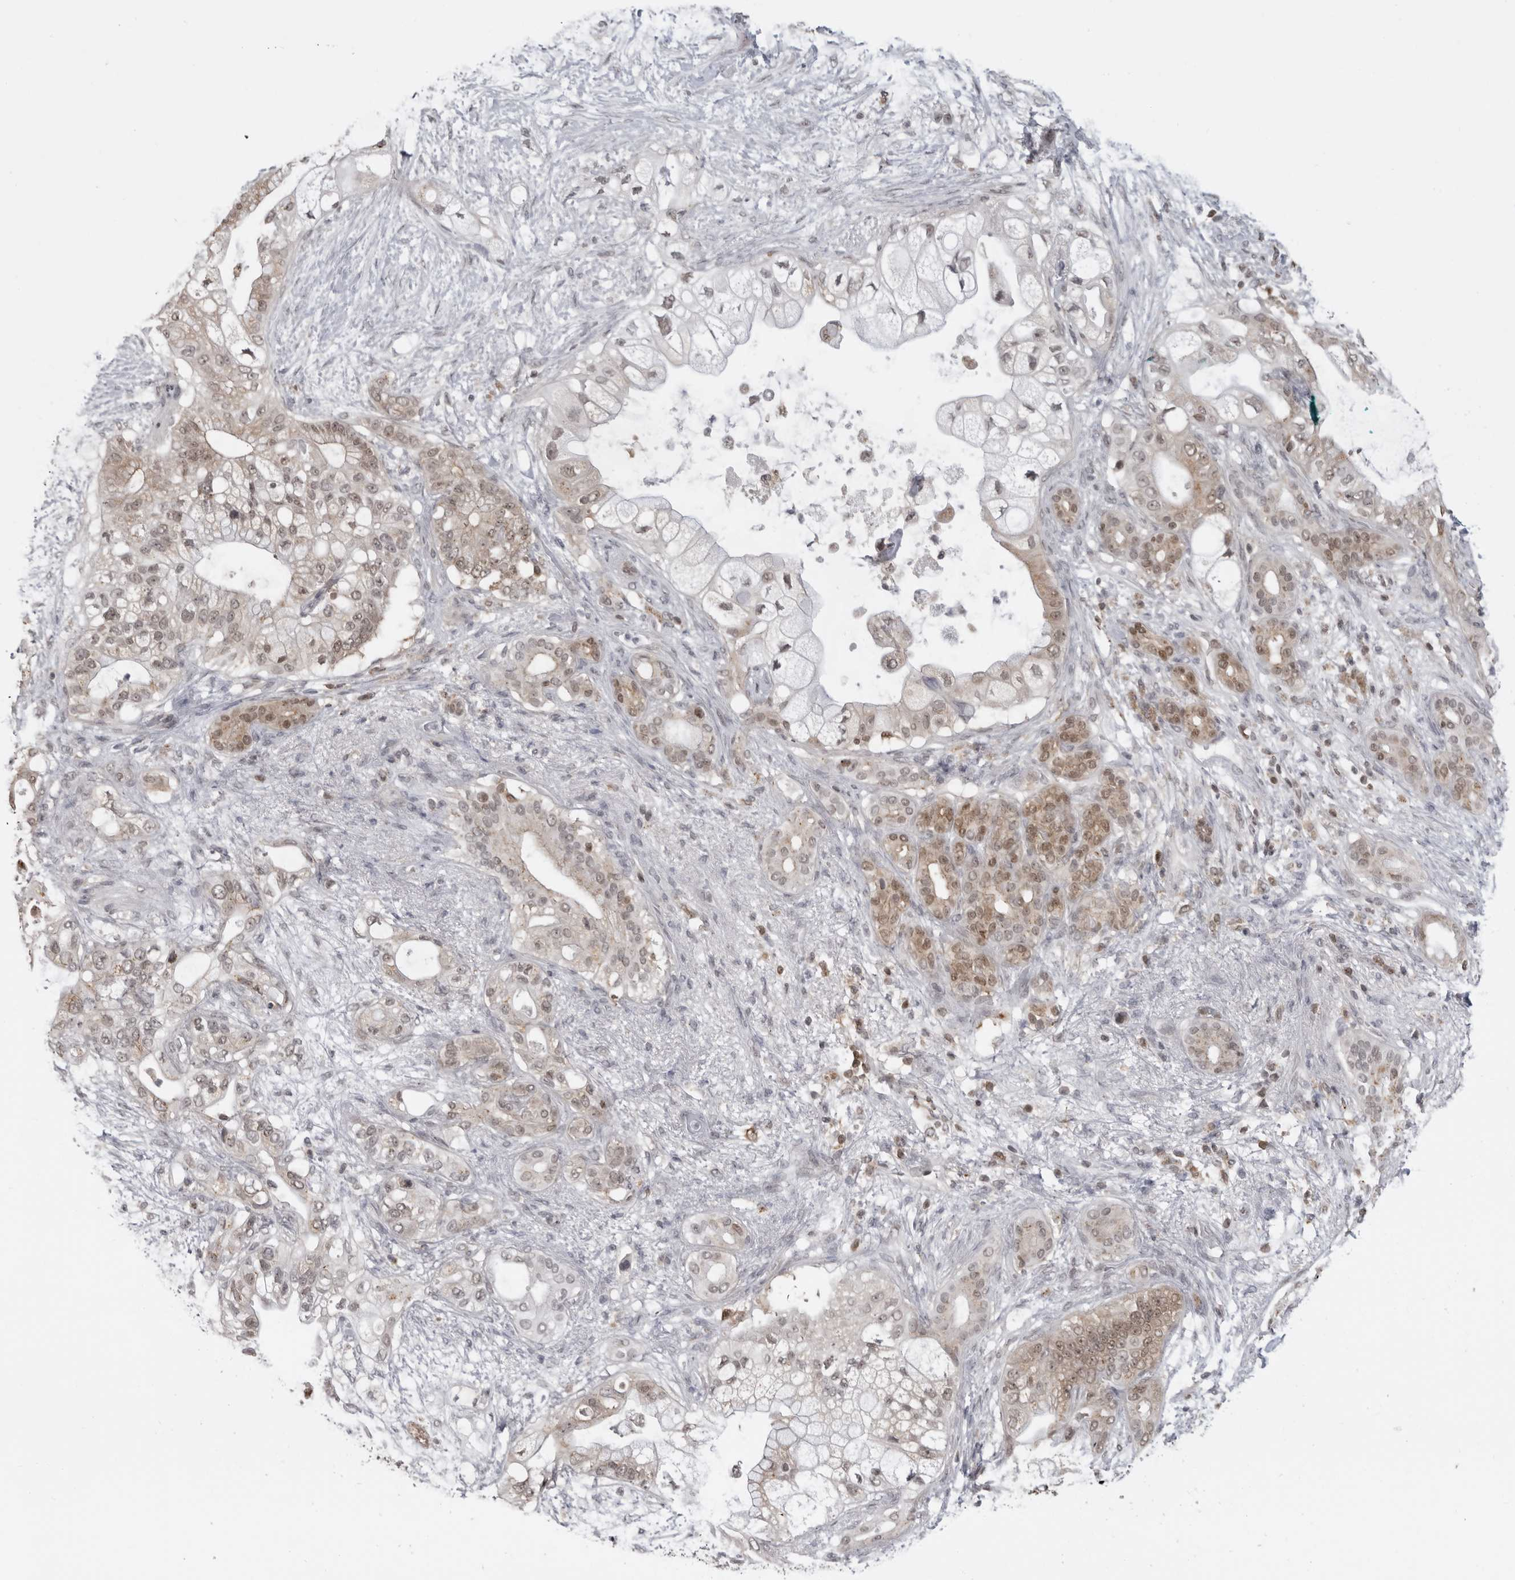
{"staining": {"intensity": "moderate", "quantity": ">75%", "location": "nuclear"}, "tissue": "pancreatic cancer", "cell_type": "Tumor cells", "image_type": "cancer", "snomed": [{"axis": "morphology", "description": "Adenocarcinoma, NOS"}, {"axis": "topography", "description": "Pancreas"}], "caption": "Human adenocarcinoma (pancreatic) stained with a protein marker shows moderate staining in tumor cells.", "gene": "PDCL3", "patient": {"sex": "male", "age": 53}}